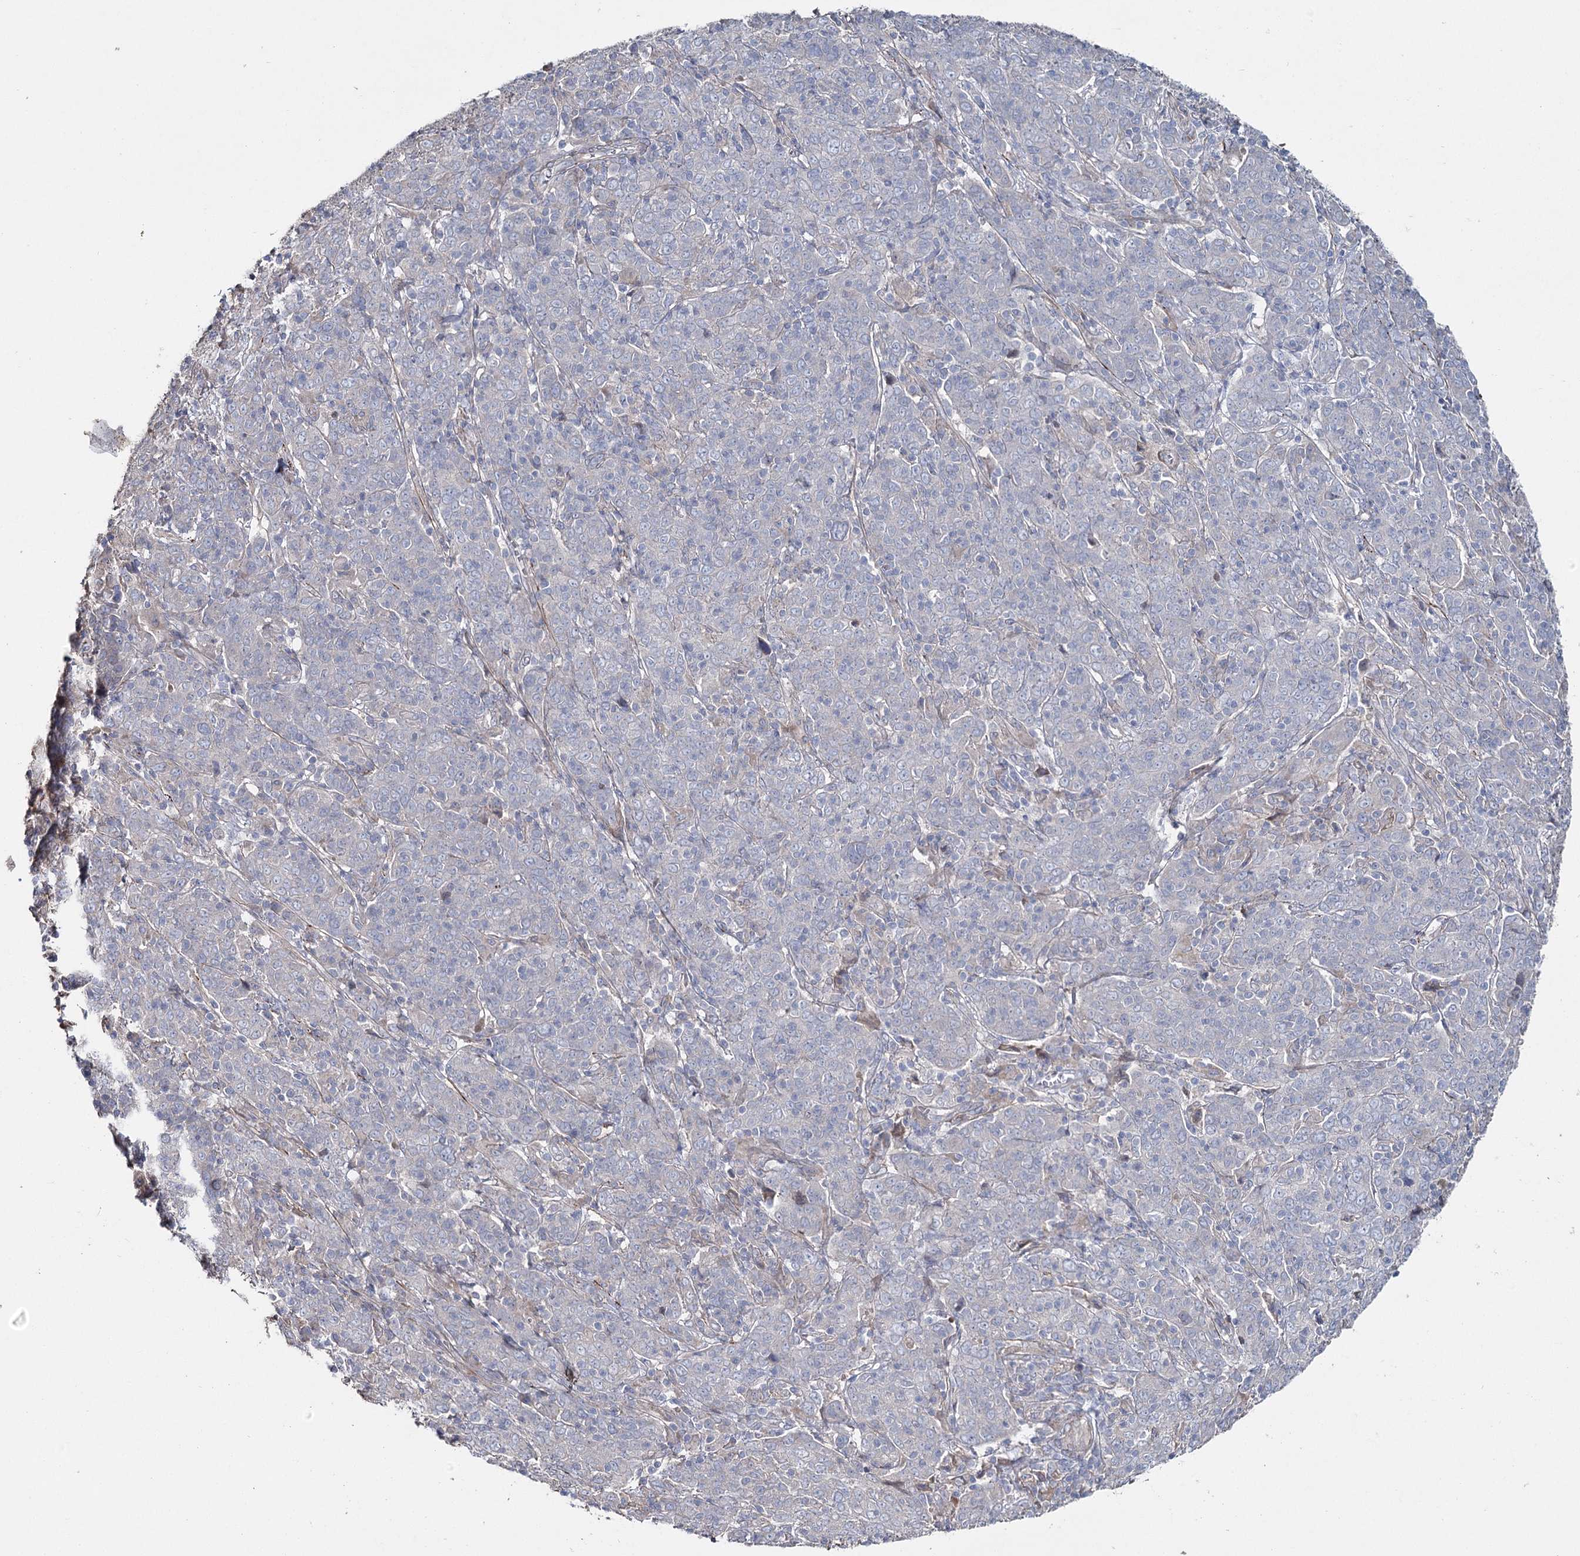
{"staining": {"intensity": "negative", "quantity": "none", "location": "none"}, "tissue": "cervical cancer", "cell_type": "Tumor cells", "image_type": "cancer", "snomed": [{"axis": "morphology", "description": "Squamous cell carcinoma, NOS"}, {"axis": "topography", "description": "Cervix"}], "caption": "A high-resolution micrograph shows immunohistochemistry (IHC) staining of squamous cell carcinoma (cervical), which reveals no significant staining in tumor cells.", "gene": "SUMF1", "patient": {"sex": "female", "age": 67}}